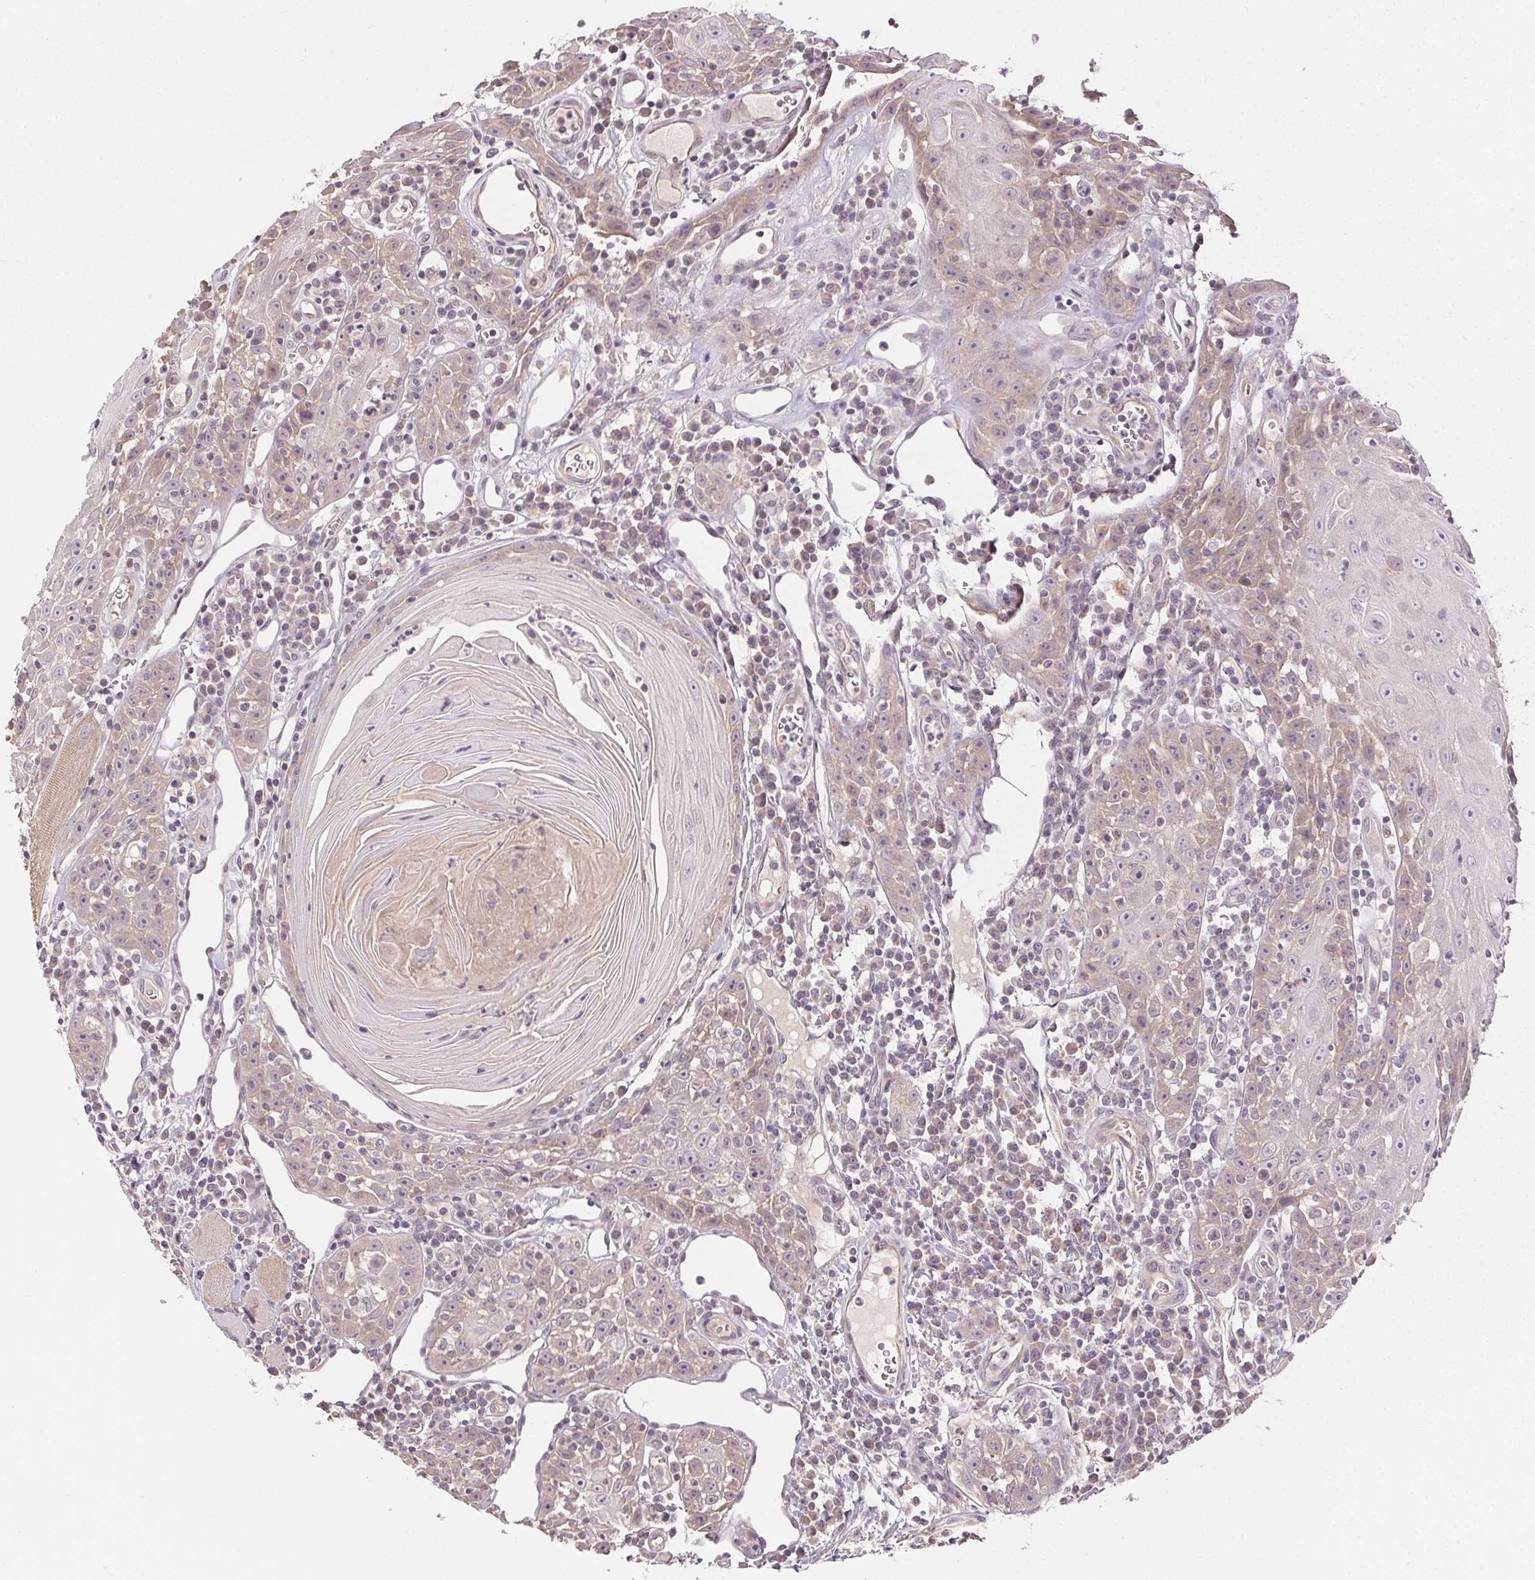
{"staining": {"intensity": "weak", "quantity": "25%-75%", "location": "cytoplasmic/membranous"}, "tissue": "head and neck cancer", "cell_type": "Tumor cells", "image_type": "cancer", "snomed": [{"axis": "morphology", "description": "Squamous cell carcinoma, NOS"}, {"axis": "topography", "description": "Head-Neck"}], "caption": "There is low levels of weak cytoplasmic/membranous expression in tumor cells of head and neck squamous cell carcinoma, as demonstrated by immunohistochemical staining (brown color).", "gene": "ATP1B3", "patient": {"sex": "male", "age": 52}}